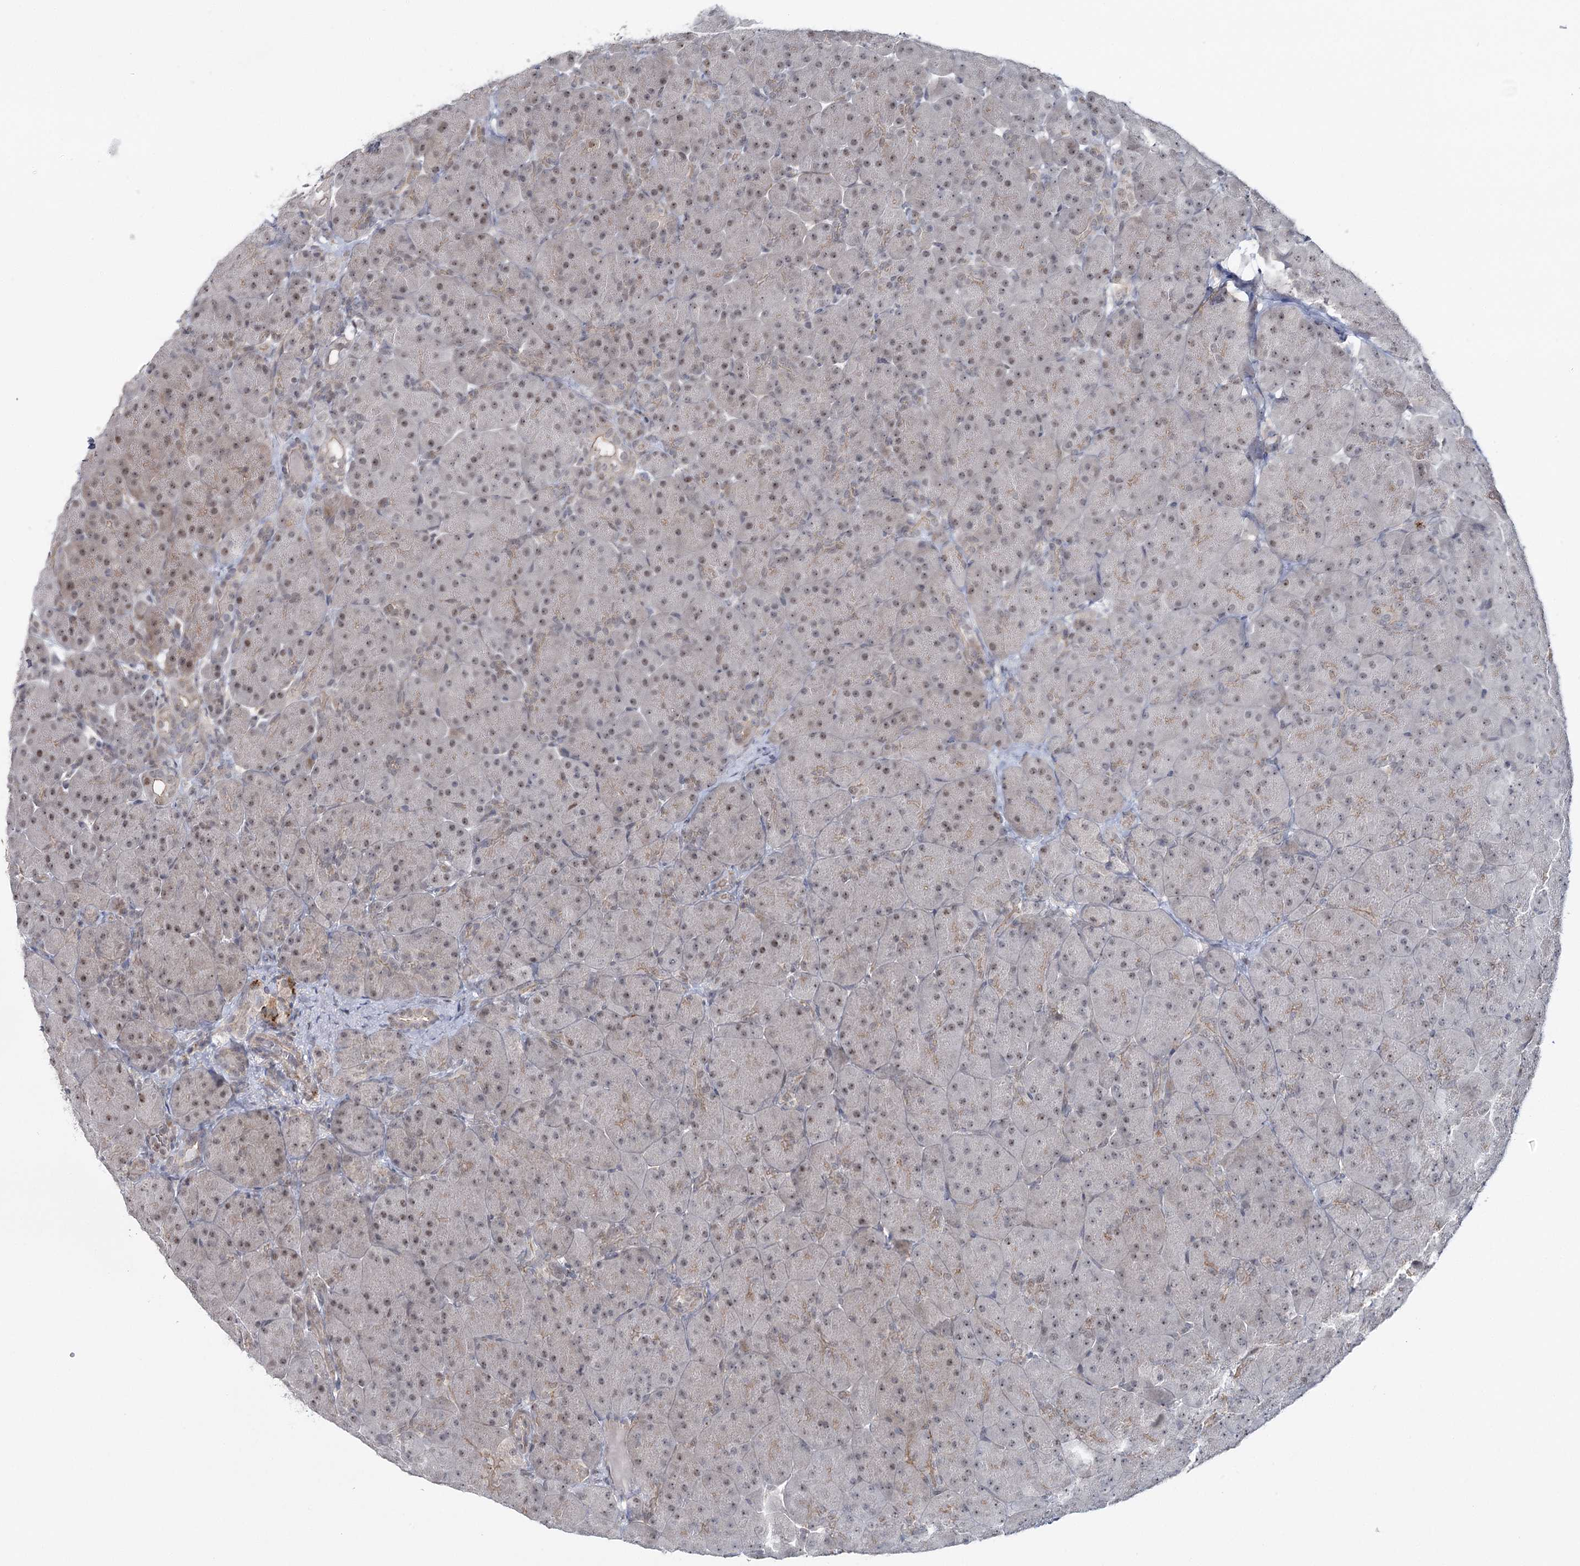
{"staining": {"intensity": "weak", "quantity": "25%-75%", "location": "nuclear"}, "tissue": "pancreas", "cell_type": "Exocrine glandular cells", "image_type": "normal", "snomed": [{"axis": "morphology", "description": "Normal tissue, NOS"}, {"axis": "topography", "description": "Pancreas"}], "caption": "Brown immunohistochemical staining in unremarkable pancreas displays weak nuclear staining in approximately 25%-75% of exocrine glandular cells. (DAB (3,3'-diaminobenzidine) = brown stain, brightfield microscopy at high magnification).", "gene": "ZC3H8", "patient": {"sex": "male", "age": 66}}